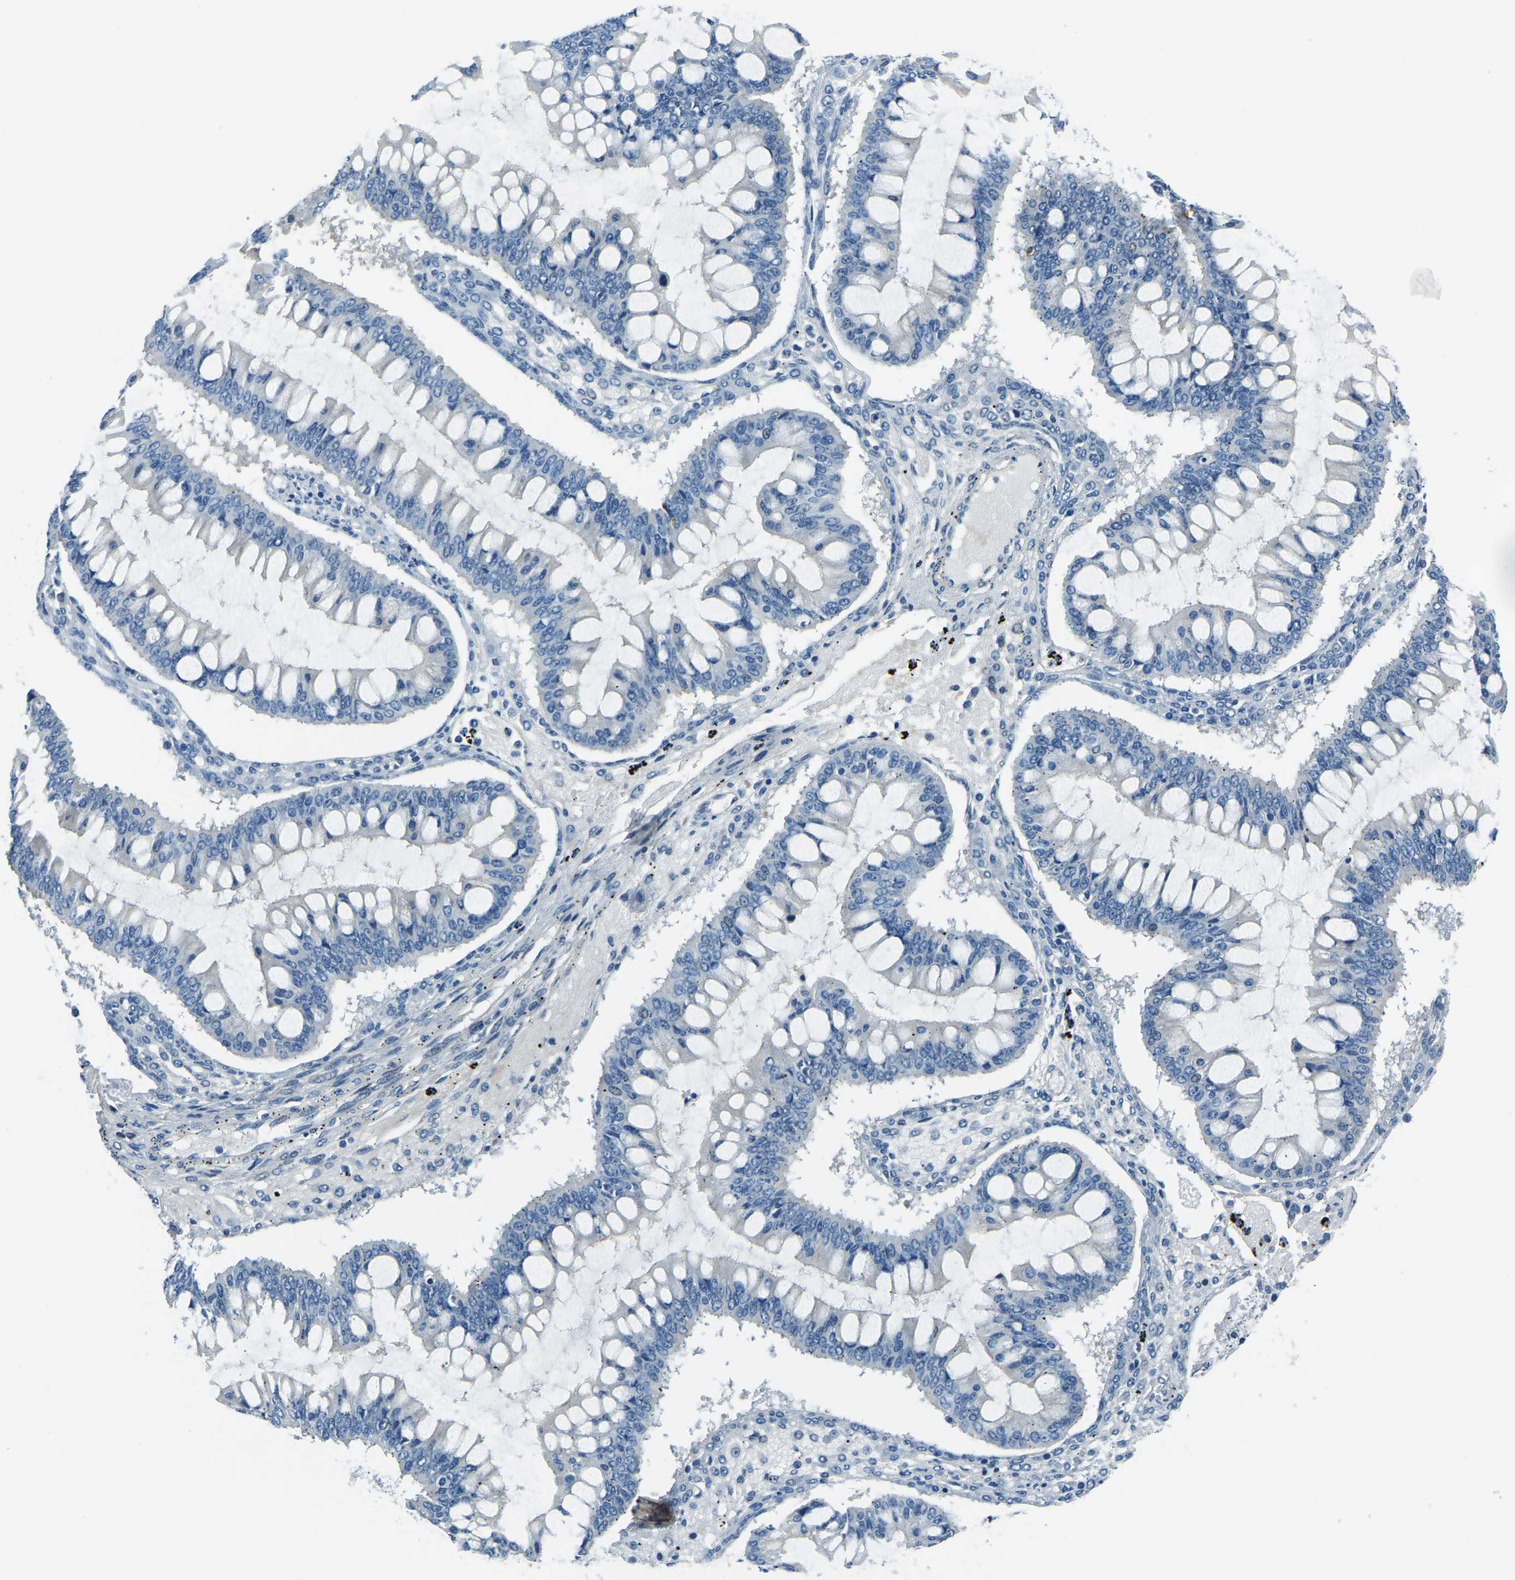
{"staining": {"intensity": "negative", "quantity": "none", "location": "none"}, "tissue": "ovarian cancer", "cell_type": "Tumor cells", "image_type": "cancer", "snomed": [{"axis": "morphology", "description": "Cystadenocarcinoma, mucinous, NOS"}, {"axis": "topography", "description": "Ovary"}], "caption": "Immunohistochemistry (IHC) image of human ovarian mucinous cystadenocarcinoma stained for a protein (brown), which exhibits no expression in tumor cells.", "gene": "RRP1", "patient": {"sex": "female", "age": 73}}